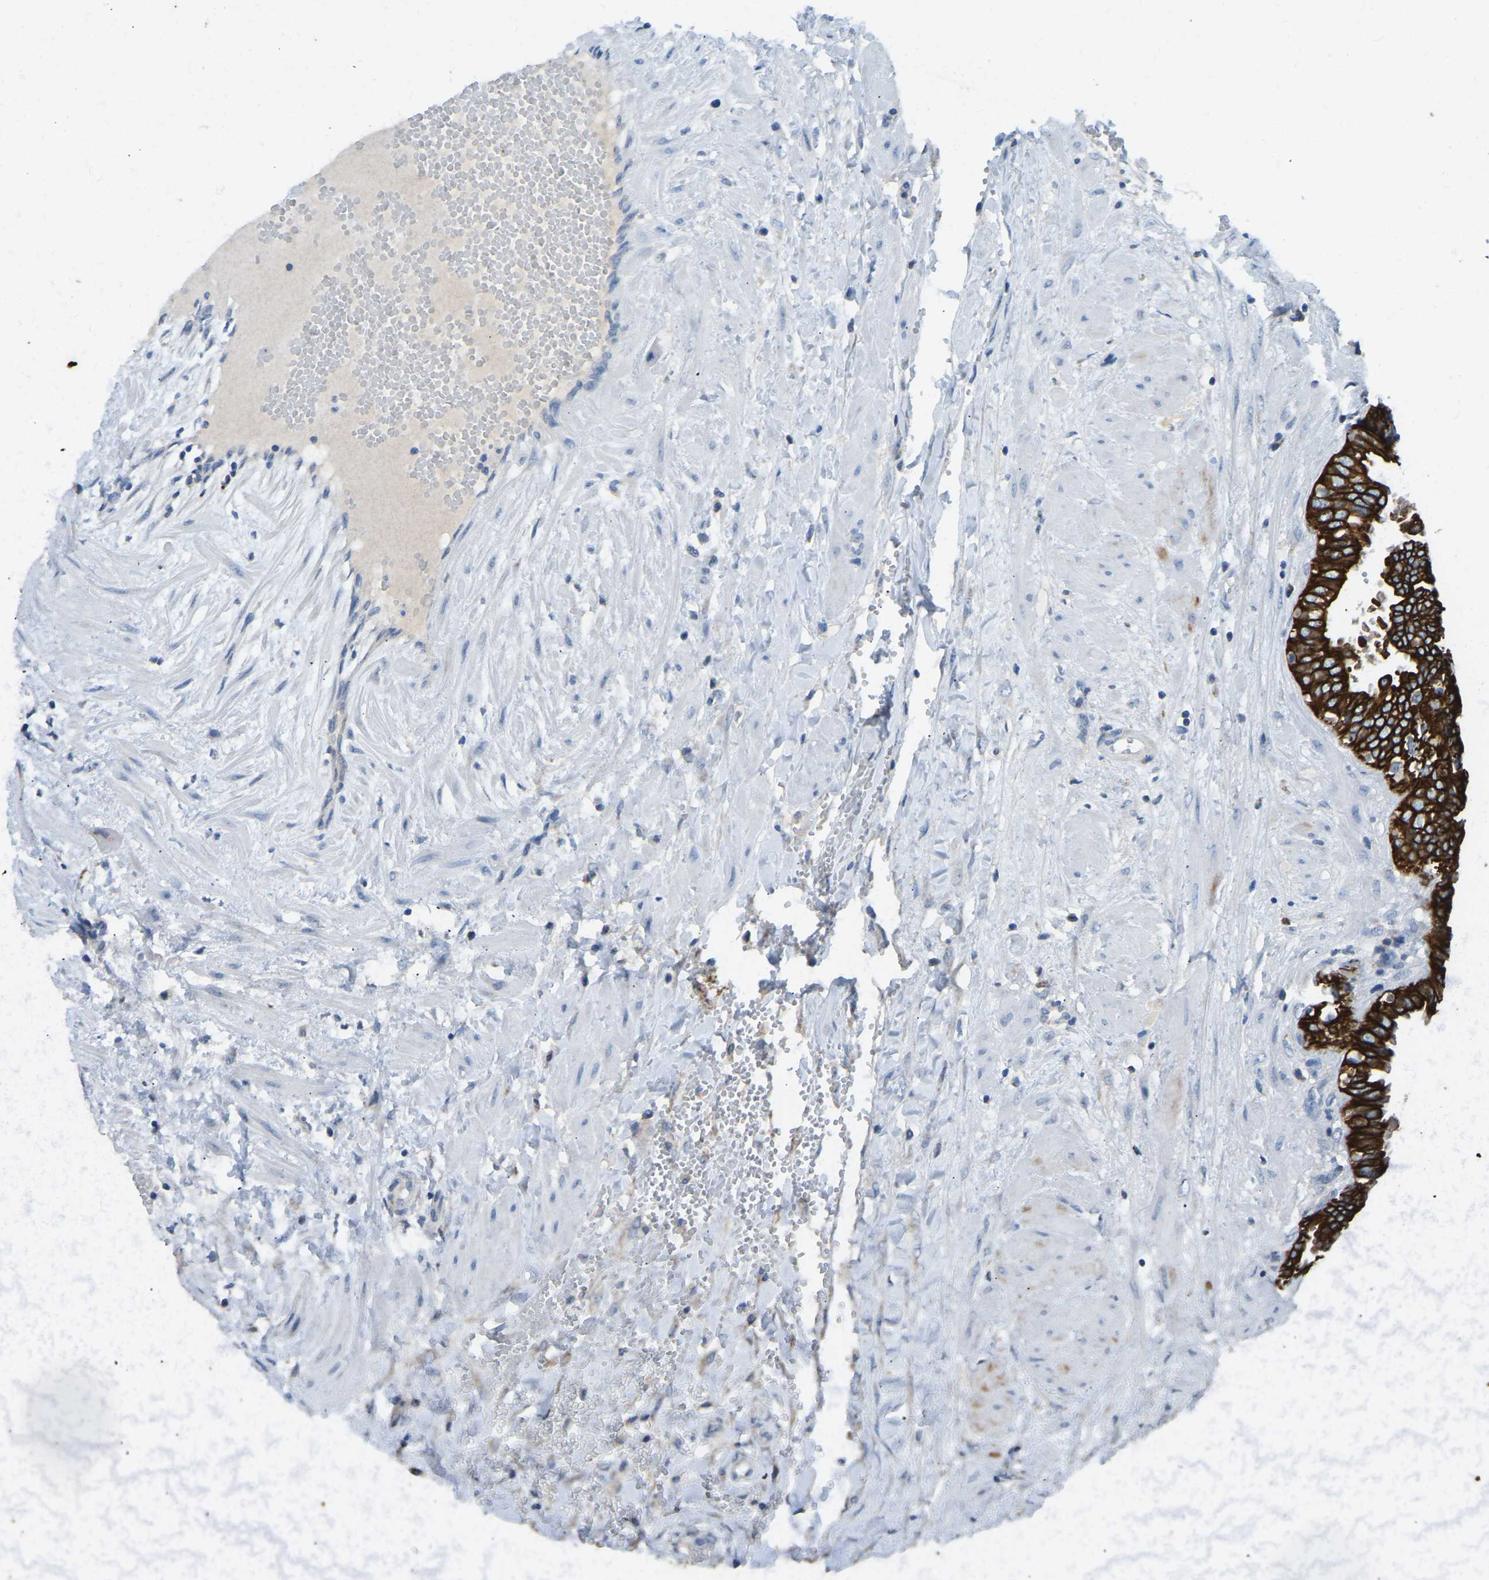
{"staining": {"intensity": "strong", "quantity": ">75%", "location": "cytoplasmic/membranous"}, "tissue": "fallopian tube", "cell_type": "Glandular cells", "image_type": "normal", "snomed": [{"axis": "morphology", "description": "Normal tissue, NOS"}, {"axis": "topography", "description": "Fallopian tube"}, {"axis": "topography", "description": "Placenta"}], "caption": "Immunohistochemical staining of unremarkable human fallopian tube exhibits >75% levels of strong cytoplasmic/membranous protein expression in about >75% of glandular cells. The staining is performed using DAB (3,3'-diaminobenzidine) brown chromogen to label protein expression. The nuclei are counter-stained blue using hematoxylin.", "gene": "ZNF200", "patient": {"sex": "female", "age": 32}}